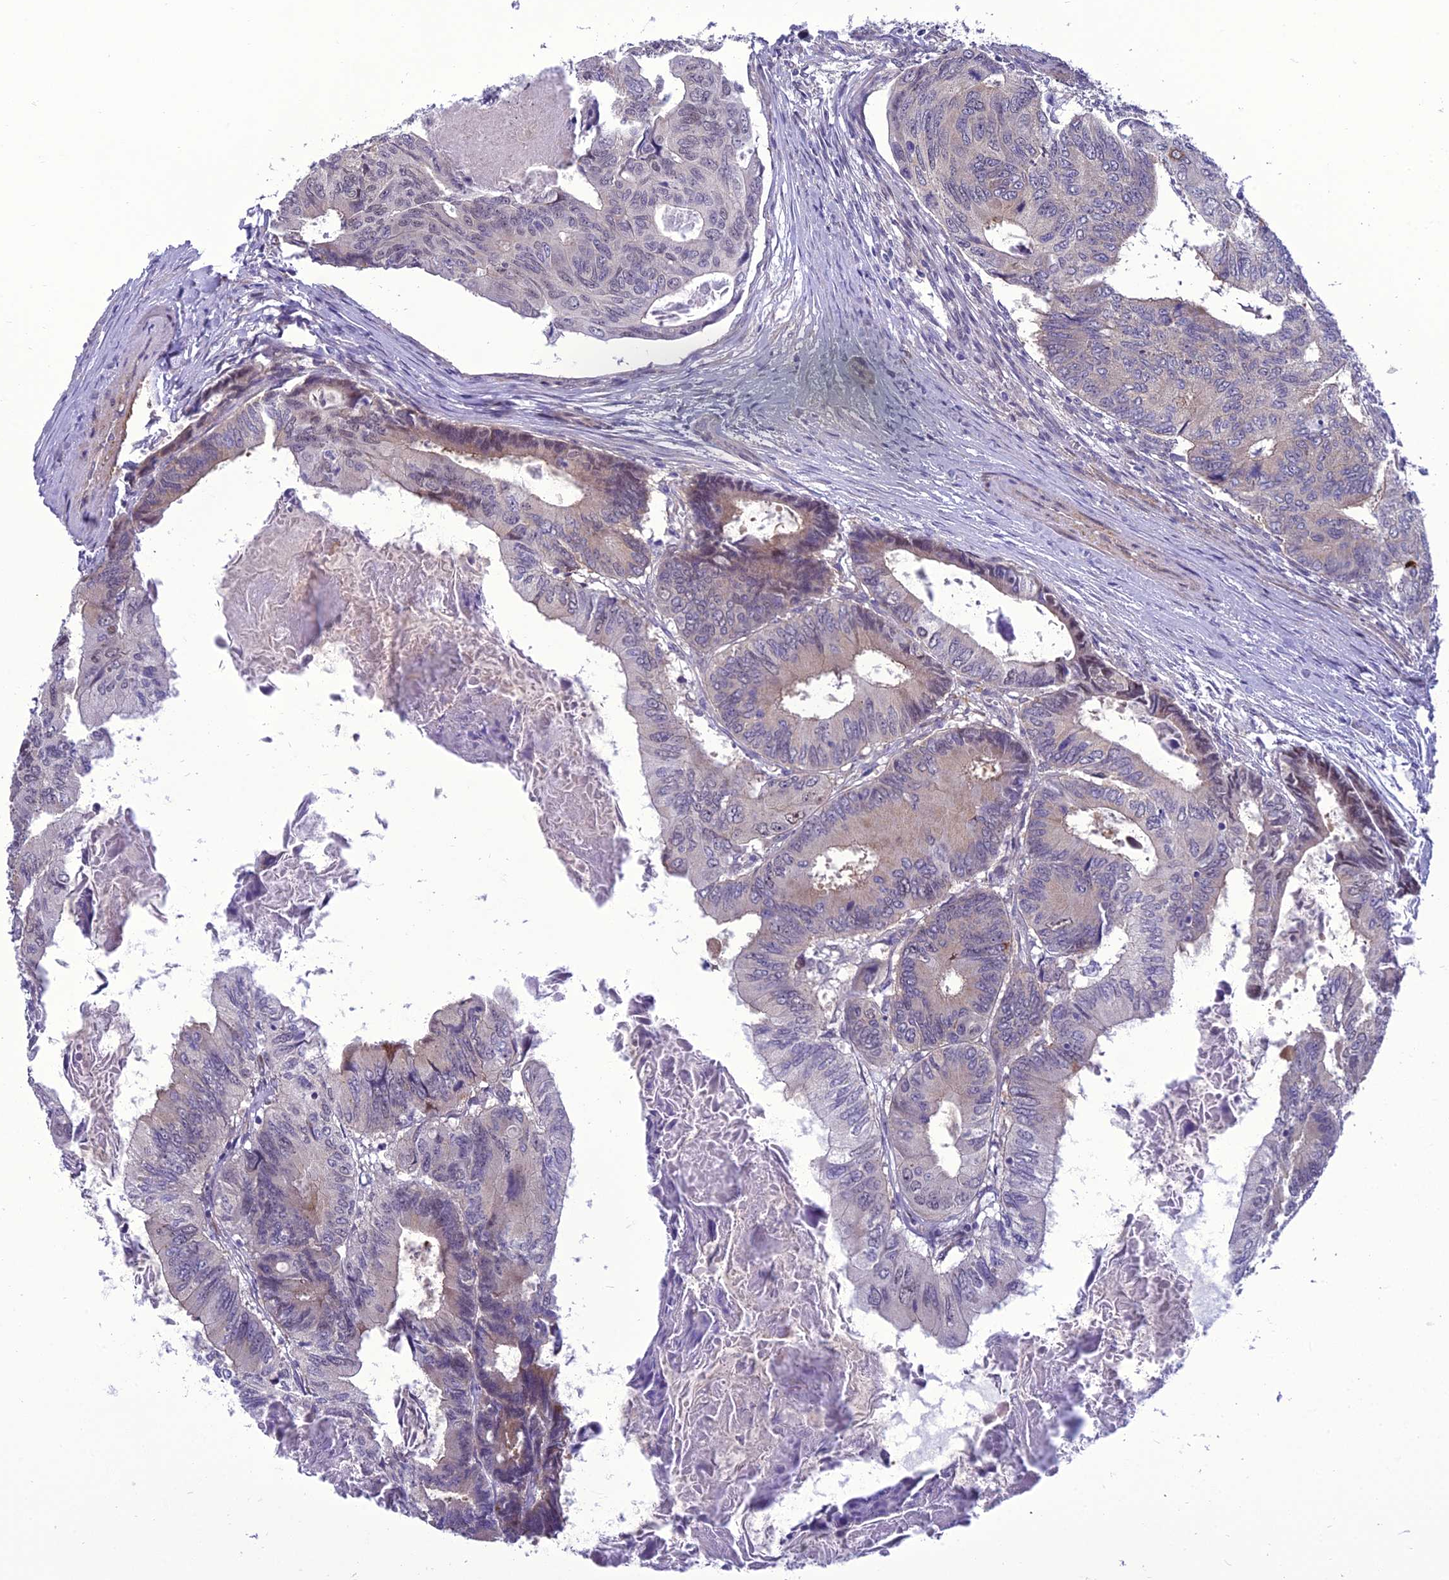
{"staining": {"intensity": "weak", "quantity": "25%-75%", "location": "cytoplasmic/membranous"}, "tissue": "colorectal cancer", "cell_type": "Tumor cells", "image_type": "cancer", "snomed": [{"axis": "morphology", "description": "Adenocarcinoma, NOS"}, {"axis": "topography", "description": "Colon"}], "caption": "Adenocarcinoma (colorectal) was stained to show a protein in brown. There is low levels of weak cytoplasmic/membranous expression in about 25%-75% of tumor cells.", "gene": "GAB4", "patient": {"sex": "male", "age": 85}}